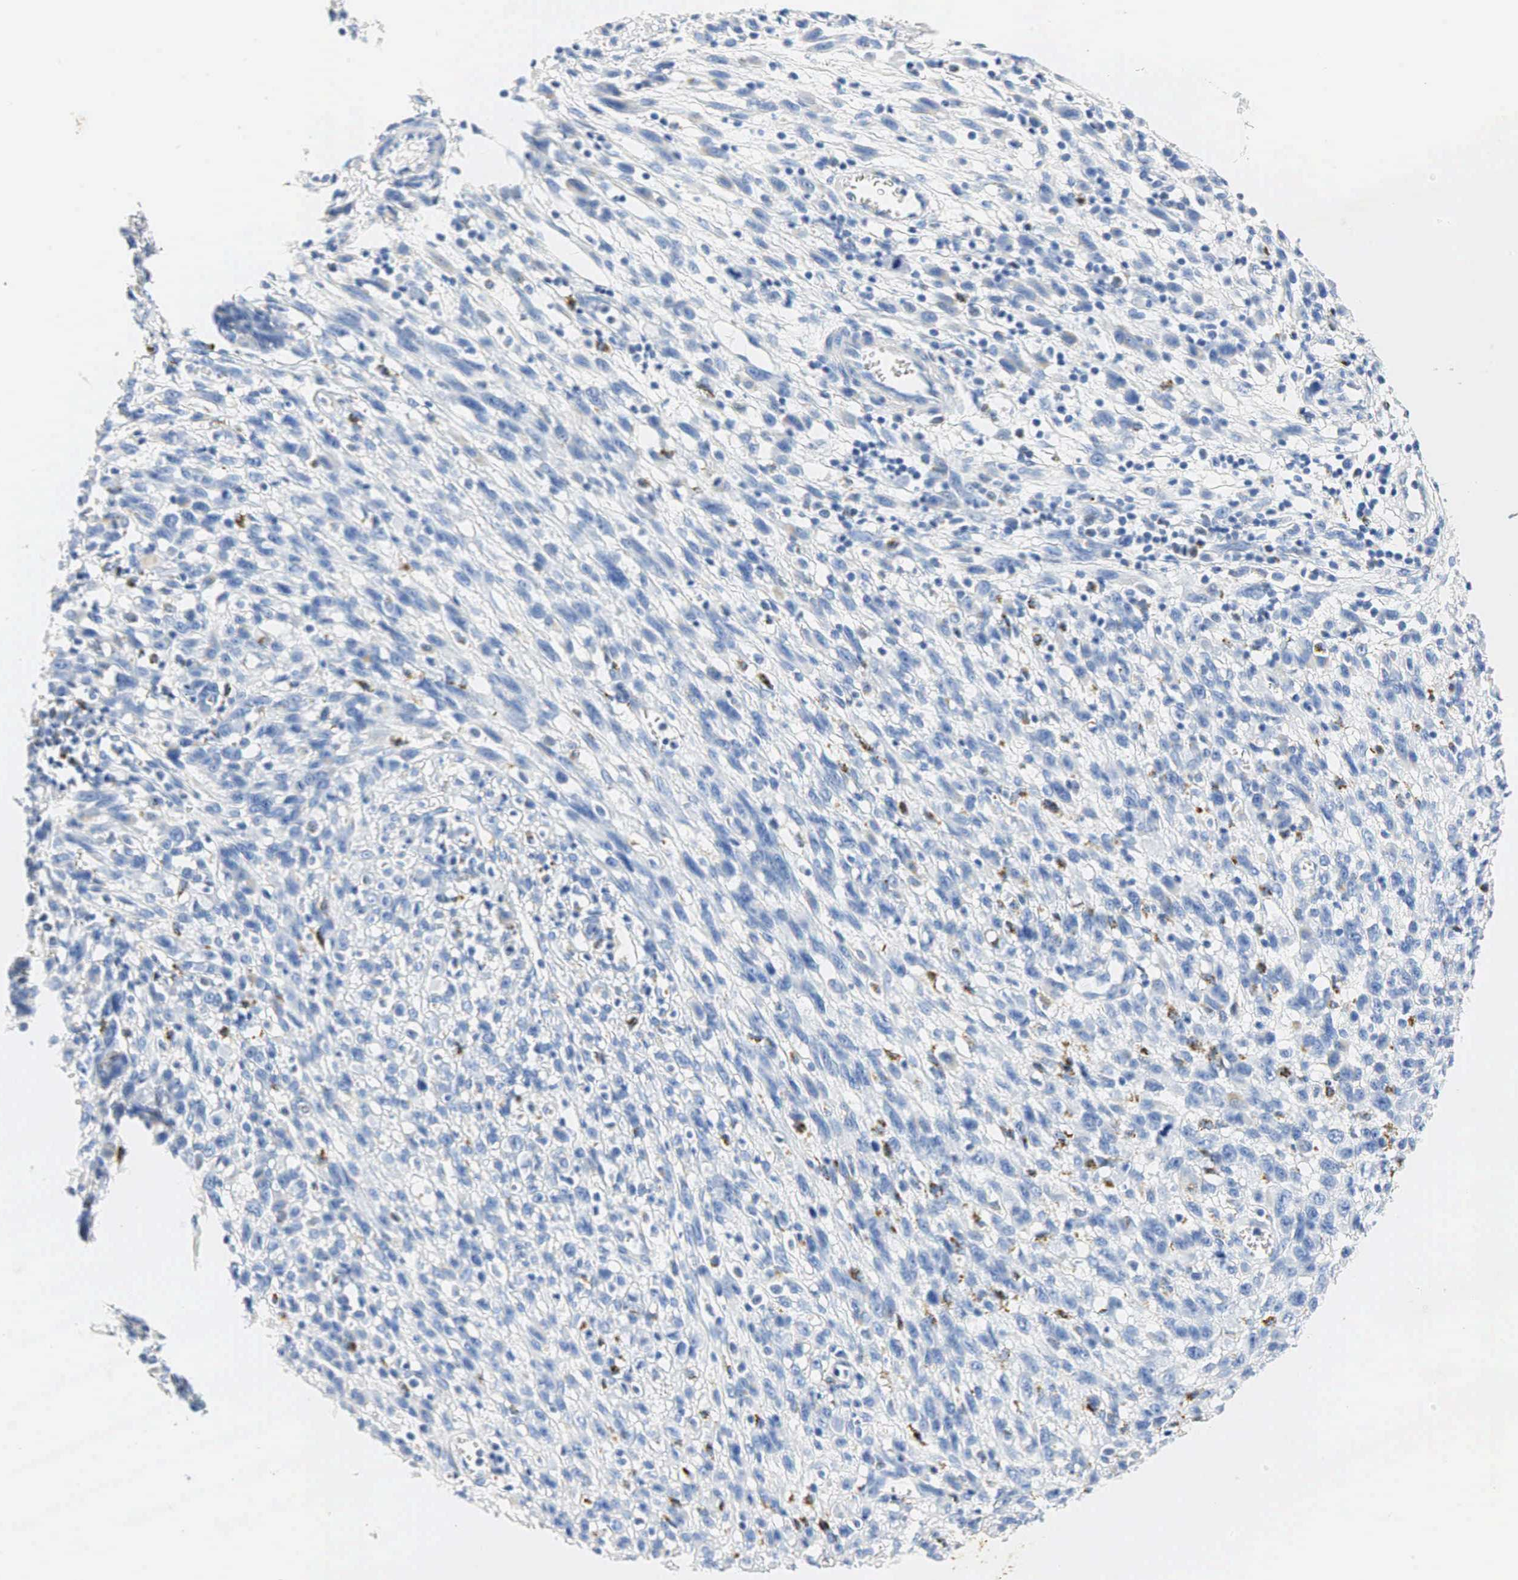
{"staining": {"intensity": "weak", "quantity": "<25%", "location": "cytoplasmic/membranous"}, "tissue": "melanoma", "cell_type": "Tumor cells", "image_type": "cancer", "snomed": [{"axis": "morphology", "description": "Malignant melanoma, NOS"}, {"axis": "topography", "description": "Skin"}], "caption": "Tumor cells show no significant positivity in malignant melanoma.", "gene": "SYP", "patient": {"sex": "male", "age": 51}}